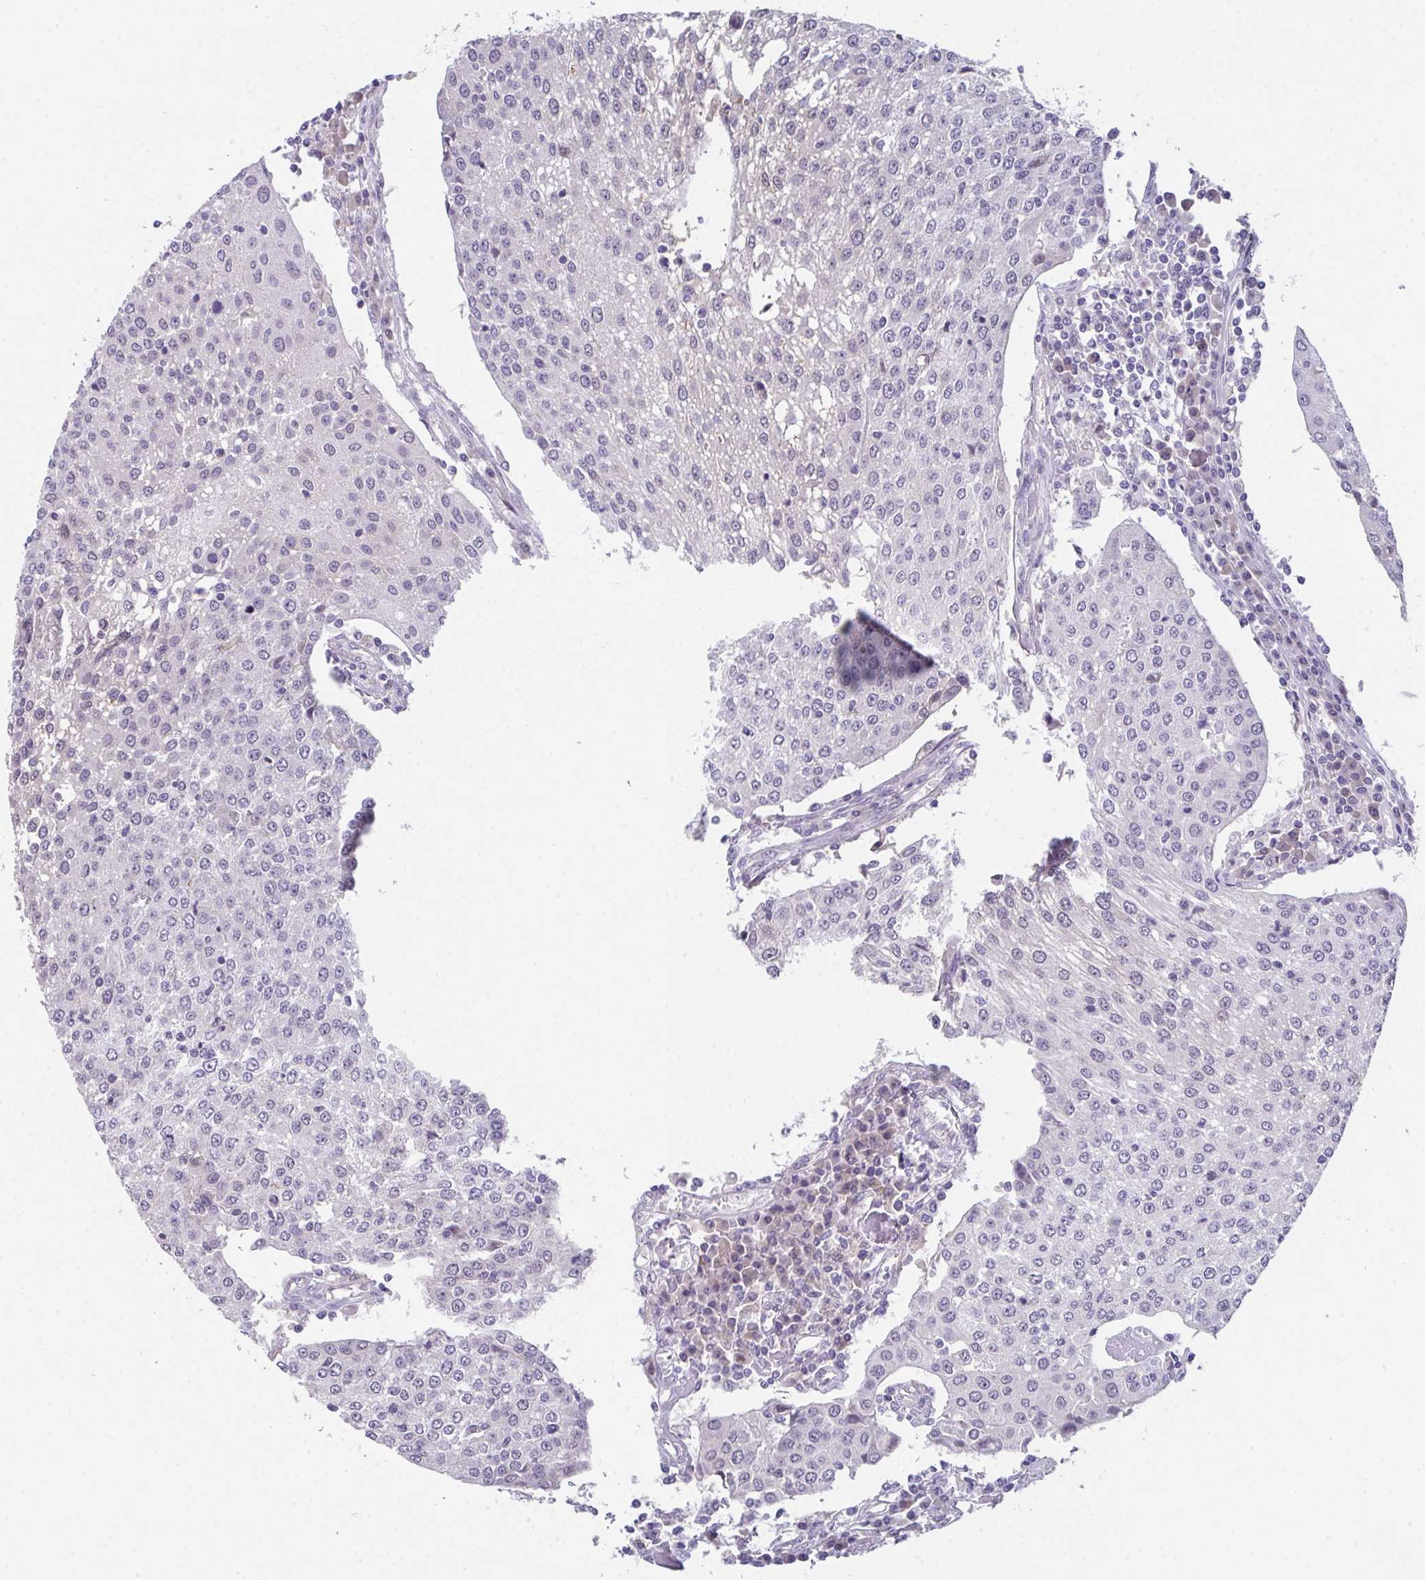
{"staining": {"intensity": "negative", "quantity": "none", "location": "none"}, "tissue": "urothelial cancer", "cell_type": "Tumor cells", "image_type": "cancer", "snomed": [{"axis": "morphology", "description": "Urothelial carcinoma, High grade"}, {"axis": "topography", "description": "Urinary bladder"}], "caption": "Immunohistochemistry (IHC) photomicrograph of neoplastic tissue: high-grade urothelial carcinoma stained with DAB (3,3'-diaminobenzidine) exhibits no significant protein positivity in tumor cells.", "gene": "GLTPD2", "patient": {"sex": "female", "age": 85}}